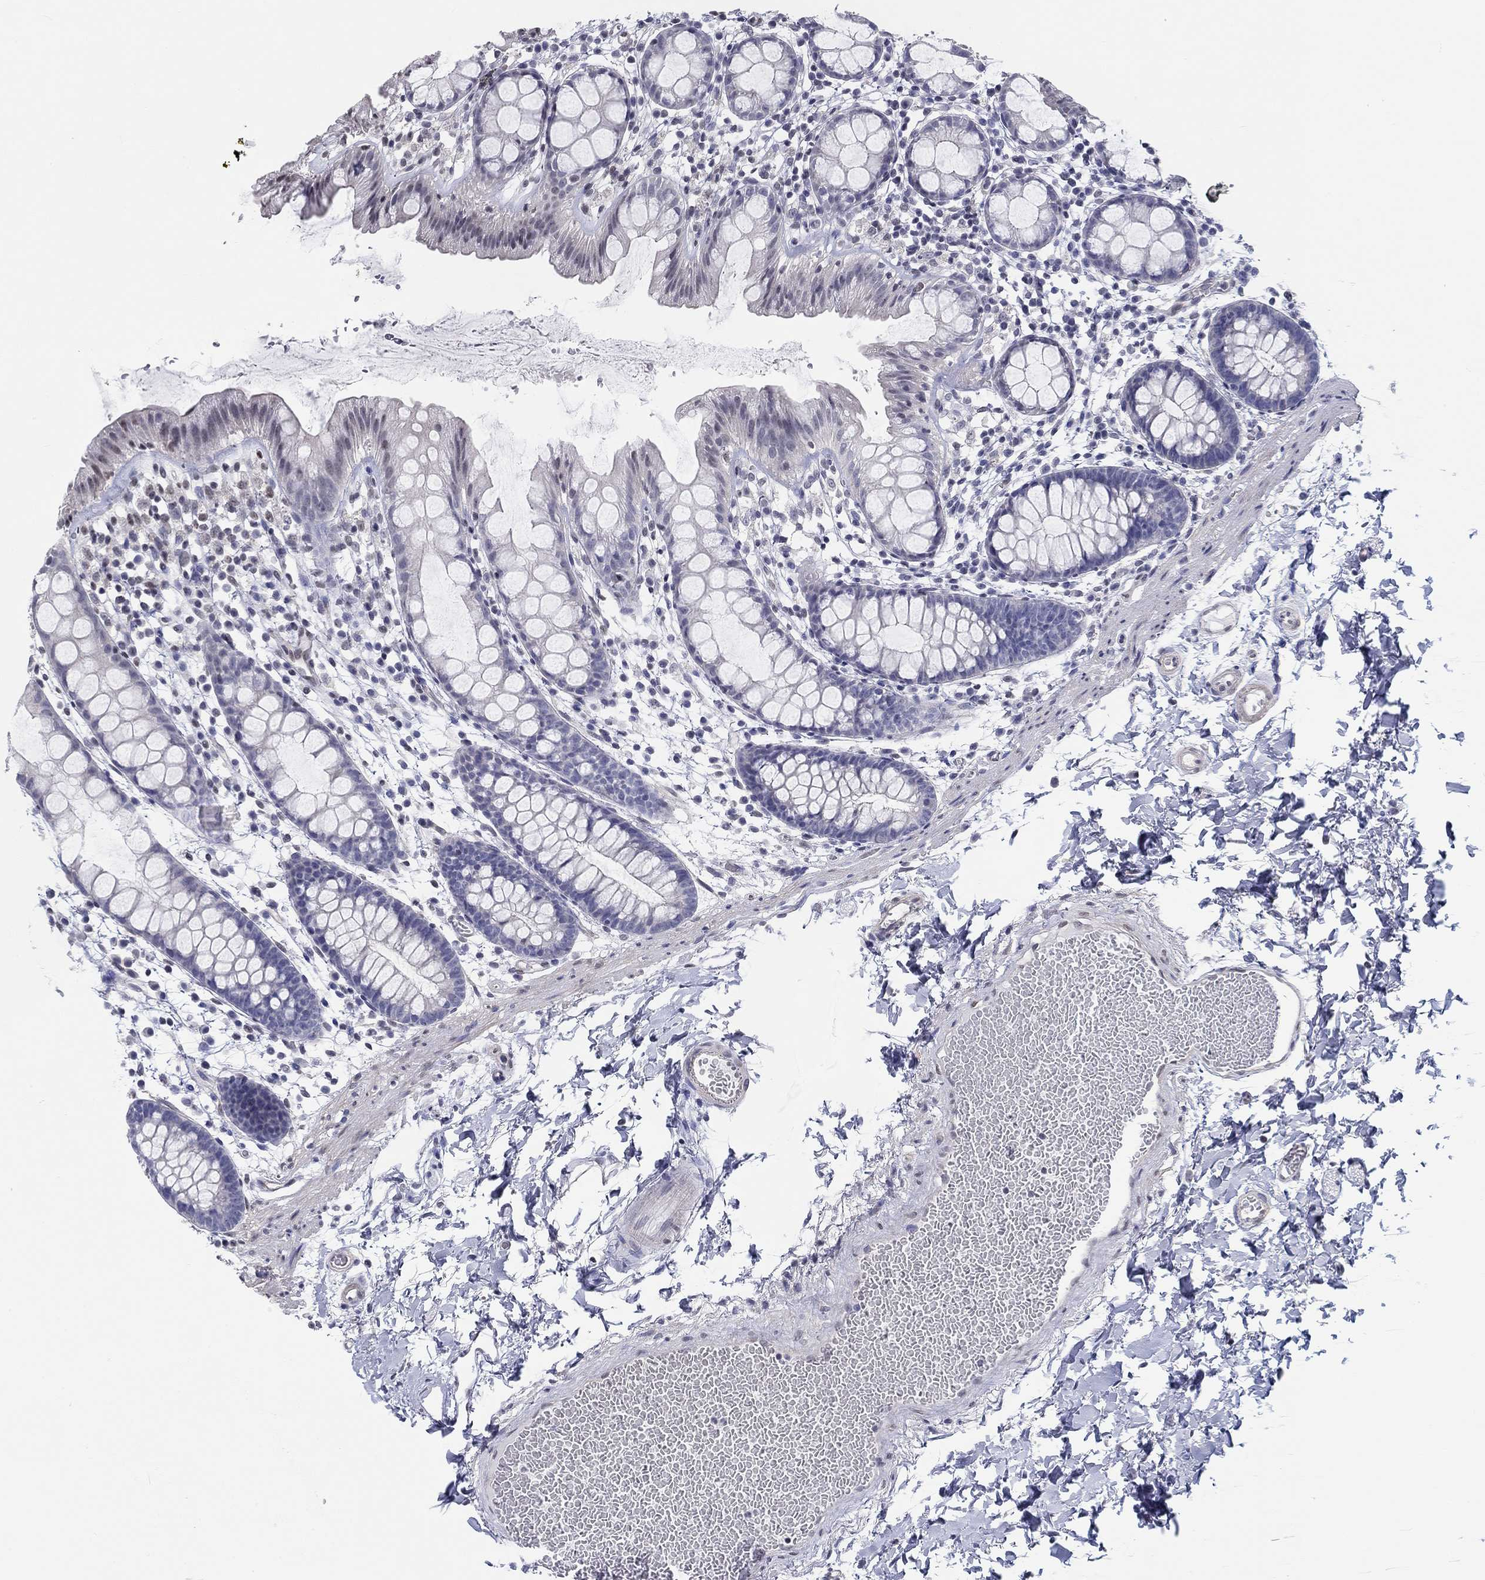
{"staining": {"intensity": "negative", "quantity": "none", "location": "none"}, "tissue": "rectum", "cell_type": "Glandular cells", "image_type": "normal", "snomed": [{"axis": "morphology", "description": "Normal tissue, NOS"}, {"axis": "topography", "description": "Rectum"}], "caption": "High power microscopy image of an immunohistochemistry photomicrograph of unremarkable rectum, revealing no significant positivity in glandular cells.", "gene": "CRYGD", "patient": {"sex": "male", "age": 57}}